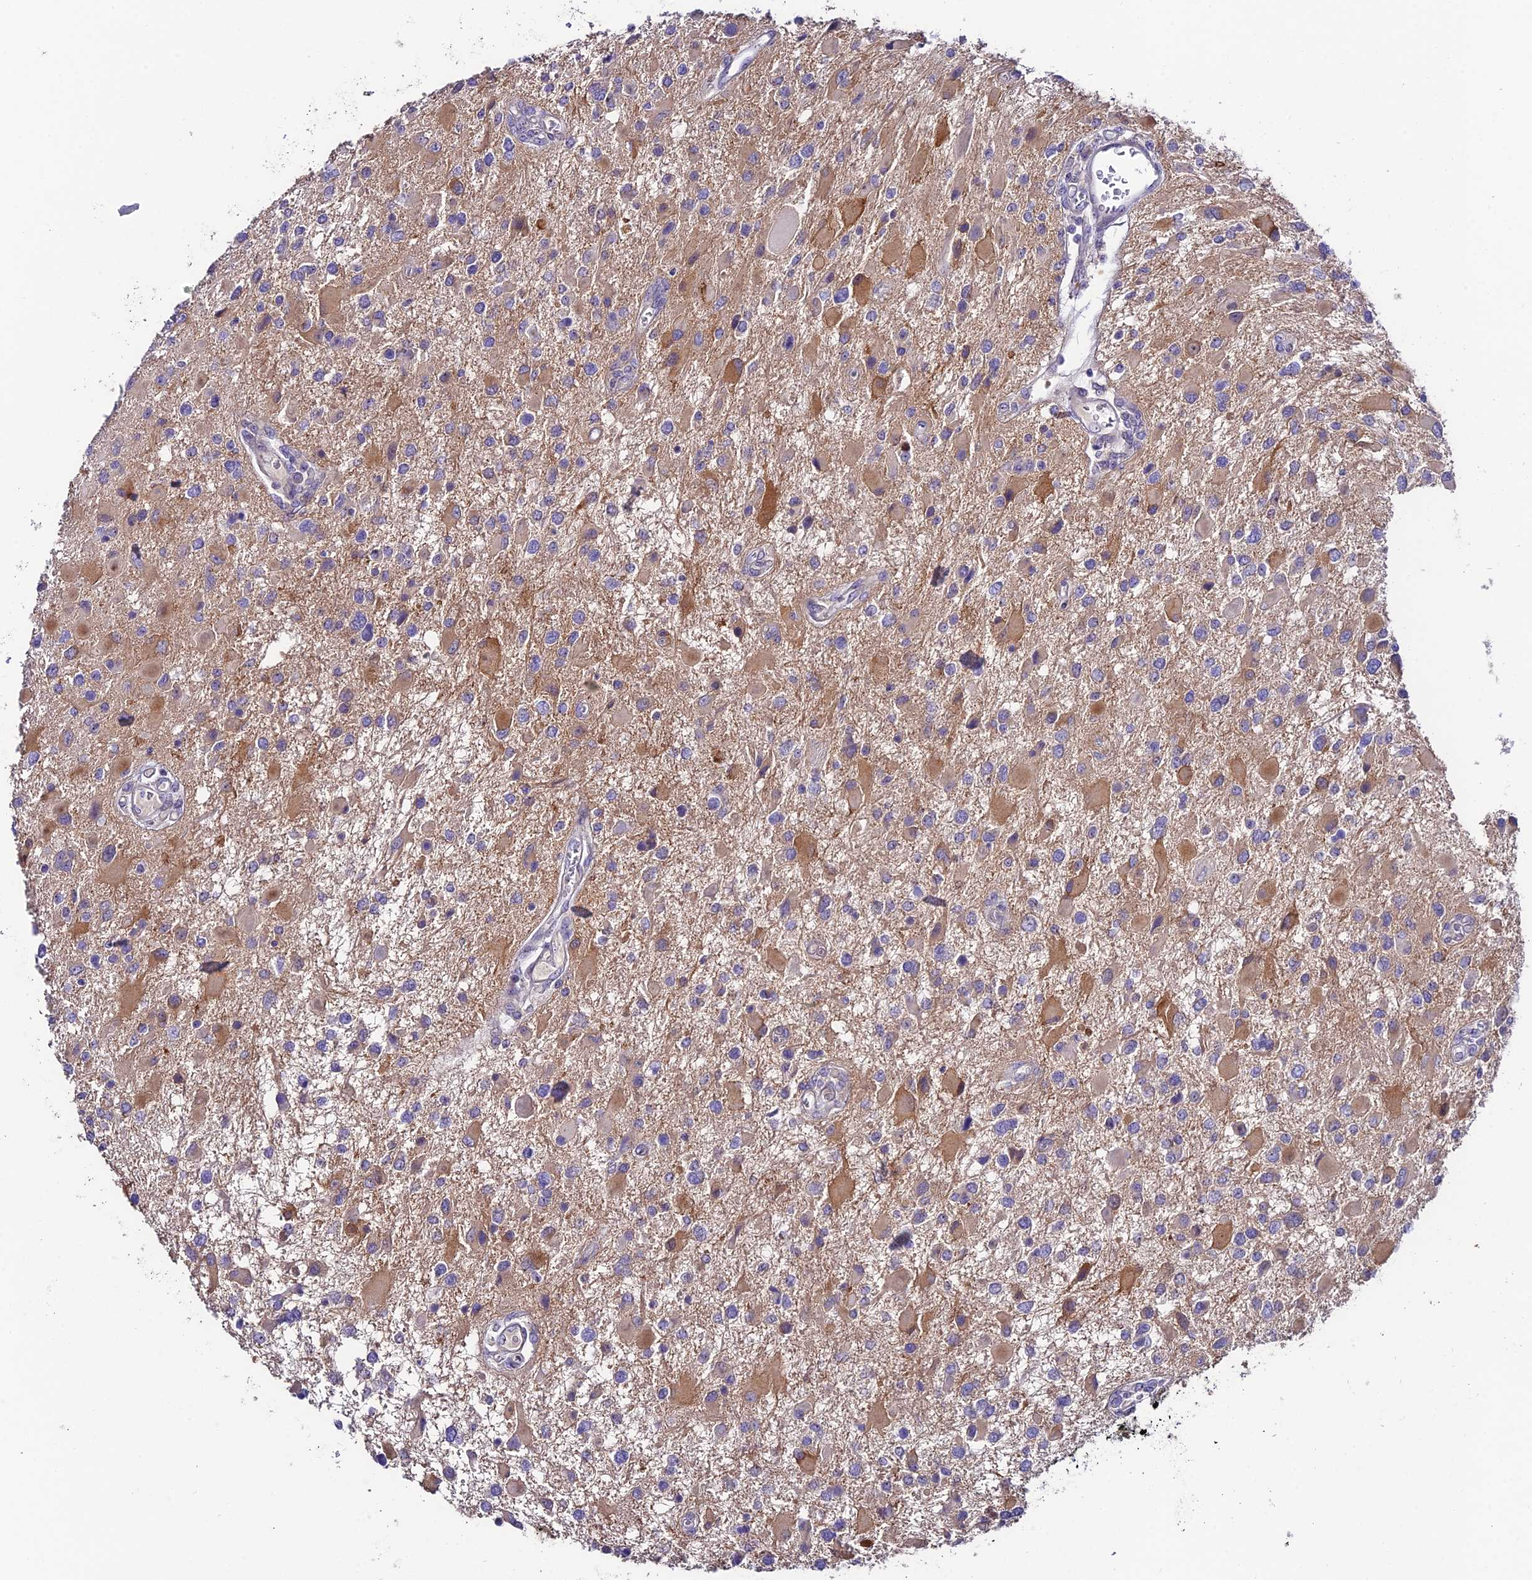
{"staining": {"intensity": "moderate", "quantity": "<25%", "location": "cytoplasmic/membranous"}, "tissue": "glioma", "cell_type": "Tumor cells", "image_type": "cancer", "snomed": [{"axis": "morphology", "description": "Glioma, malignant, High grade"}, {"axis": "topography", "description": "Brain"}], "caption": "Approximately <25% of tumor cells in human glioma demonstrate moderate cytoplasmic/membranous protein positivity as visualized by brown immunohistochemical staining.", "gene": "DUSP29", "patient": {"sex": "male", "age": 53}}